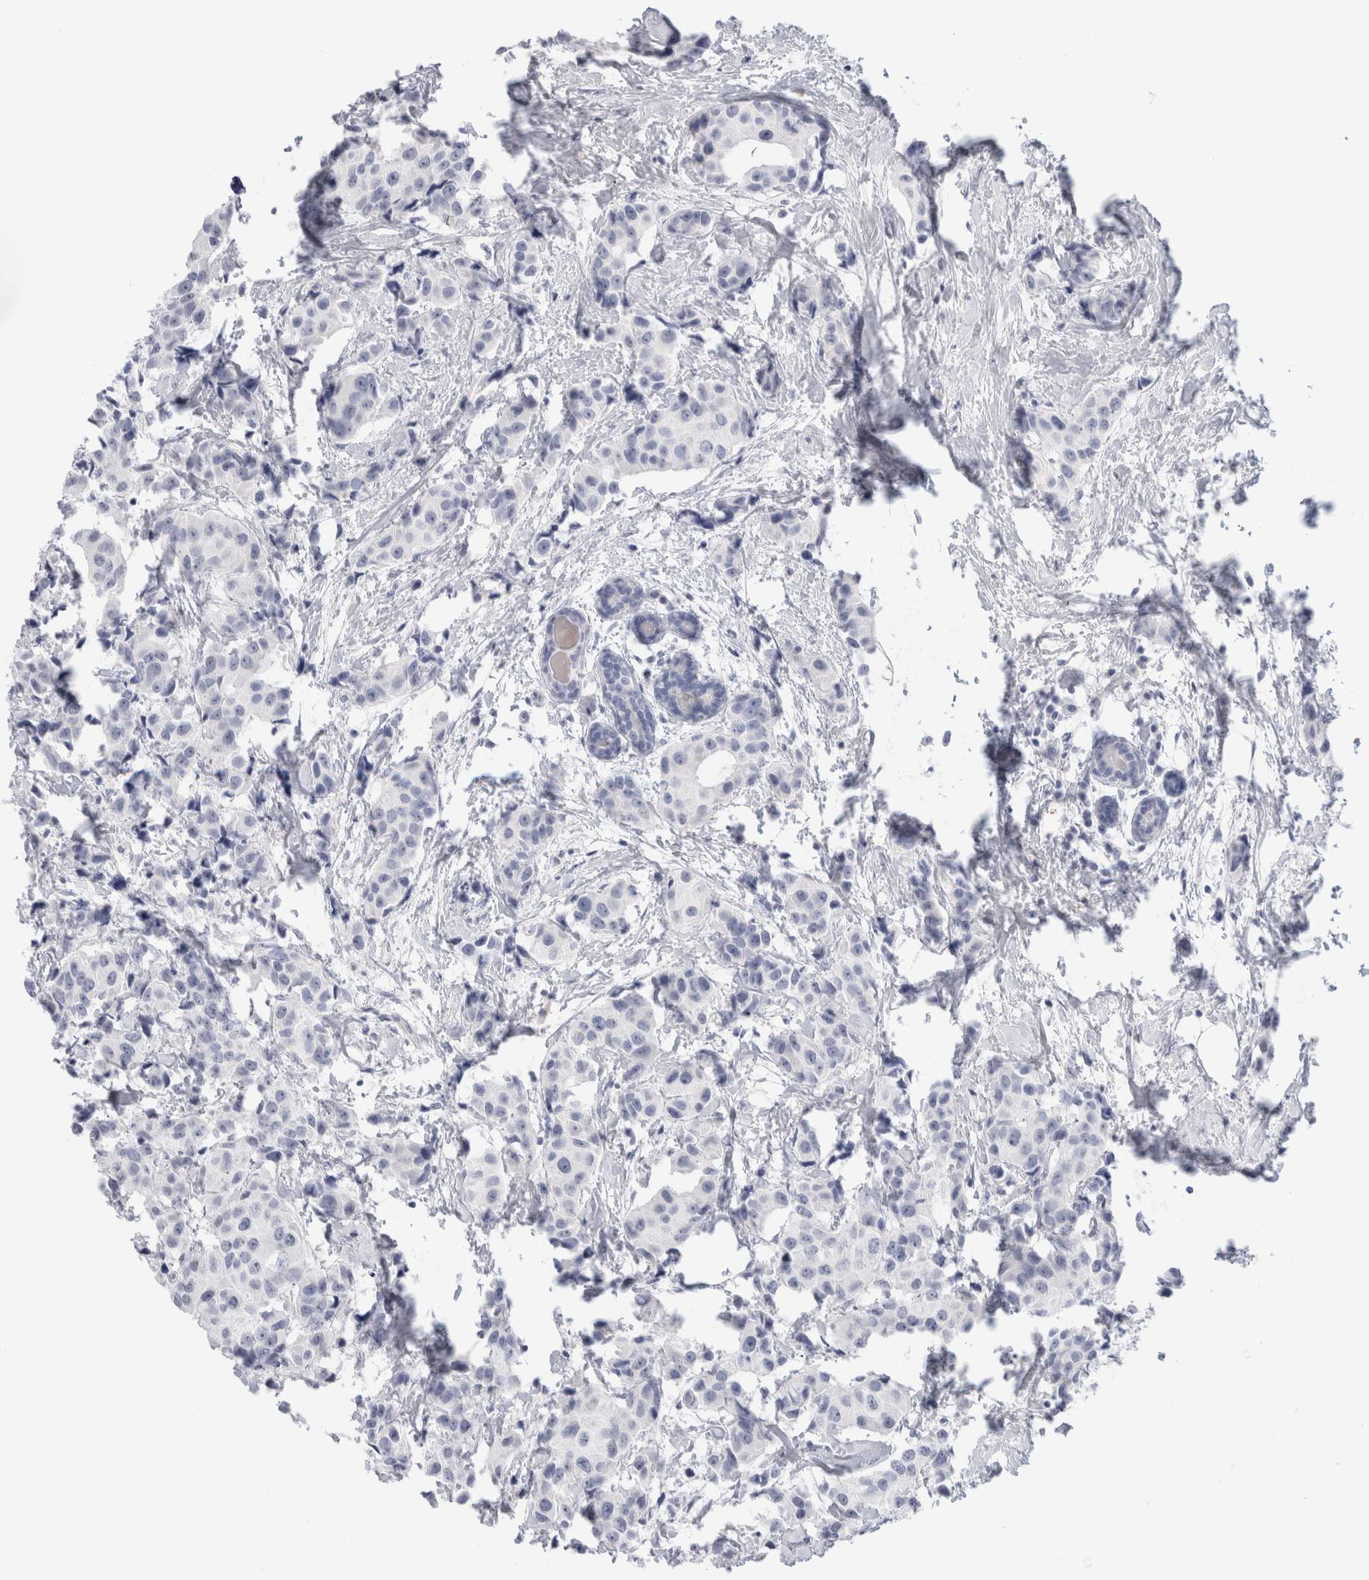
{"staining": {"intensity": "negative", "quantity": "none", "location": "none"}, "tissue": "breast cancer", "cell_type": "Tumor cells", "image_type": "cancer", "snomed": [{"axis": "morphology", "description": "Normal tissue, NOS"}, {"axis": "morphology", "description": "Duct carcinoma"}, {"axis": "topography", "description": "Breast"}], "caption": "This is an IHC photomicrograph of breast cancer. There is no expression in tumor cells.", "gene": "ANKMY1", "patient": {"sex": "female", "age": 39}}